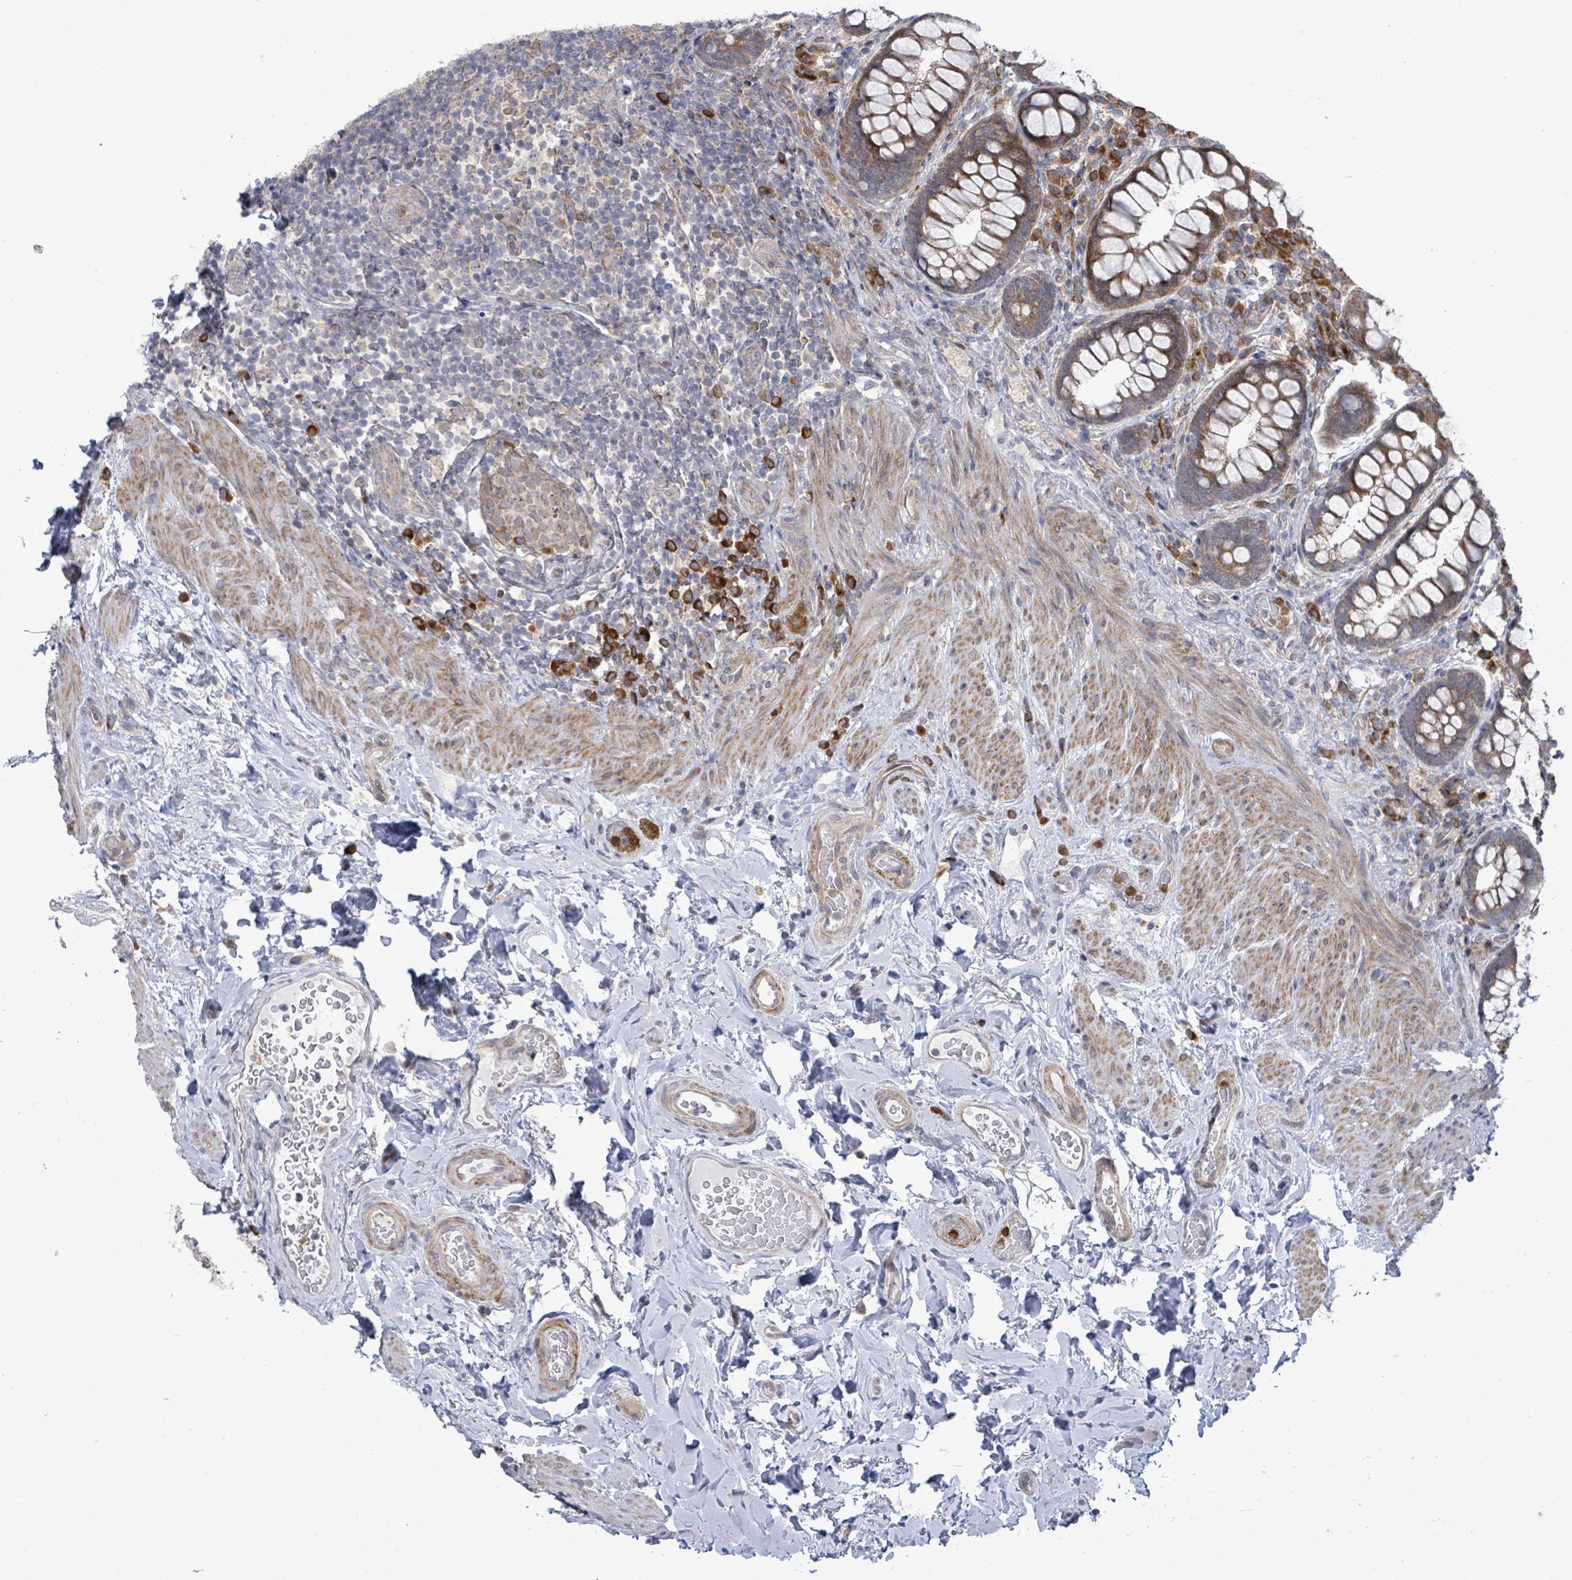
{"staining": {"intensity": "moderate", "quantity": ">75%", "location": "cytoplasmic/membranous"}, "tissue": "rectum", "cell_type": "Glandular cells", "image_type": "normal", "snomed": [{"axis": "morphology", "description": "Normal tissue, NOS"}, {"axis": "topography", "description": "Rectum"}, {"axis": "topography", "description": "Peripheral nerve tissue"}], "caption": "DAB immunohistochemical staining of benign rectum exhibits moderate cytoplasmic/membranous protein positivity in approximately >75% of glandular cells. The protein is shown in brown color, while the nuclei are stained blue.", "gene": "SAR1A", "patient": {"sex": "female", "age": 69}}